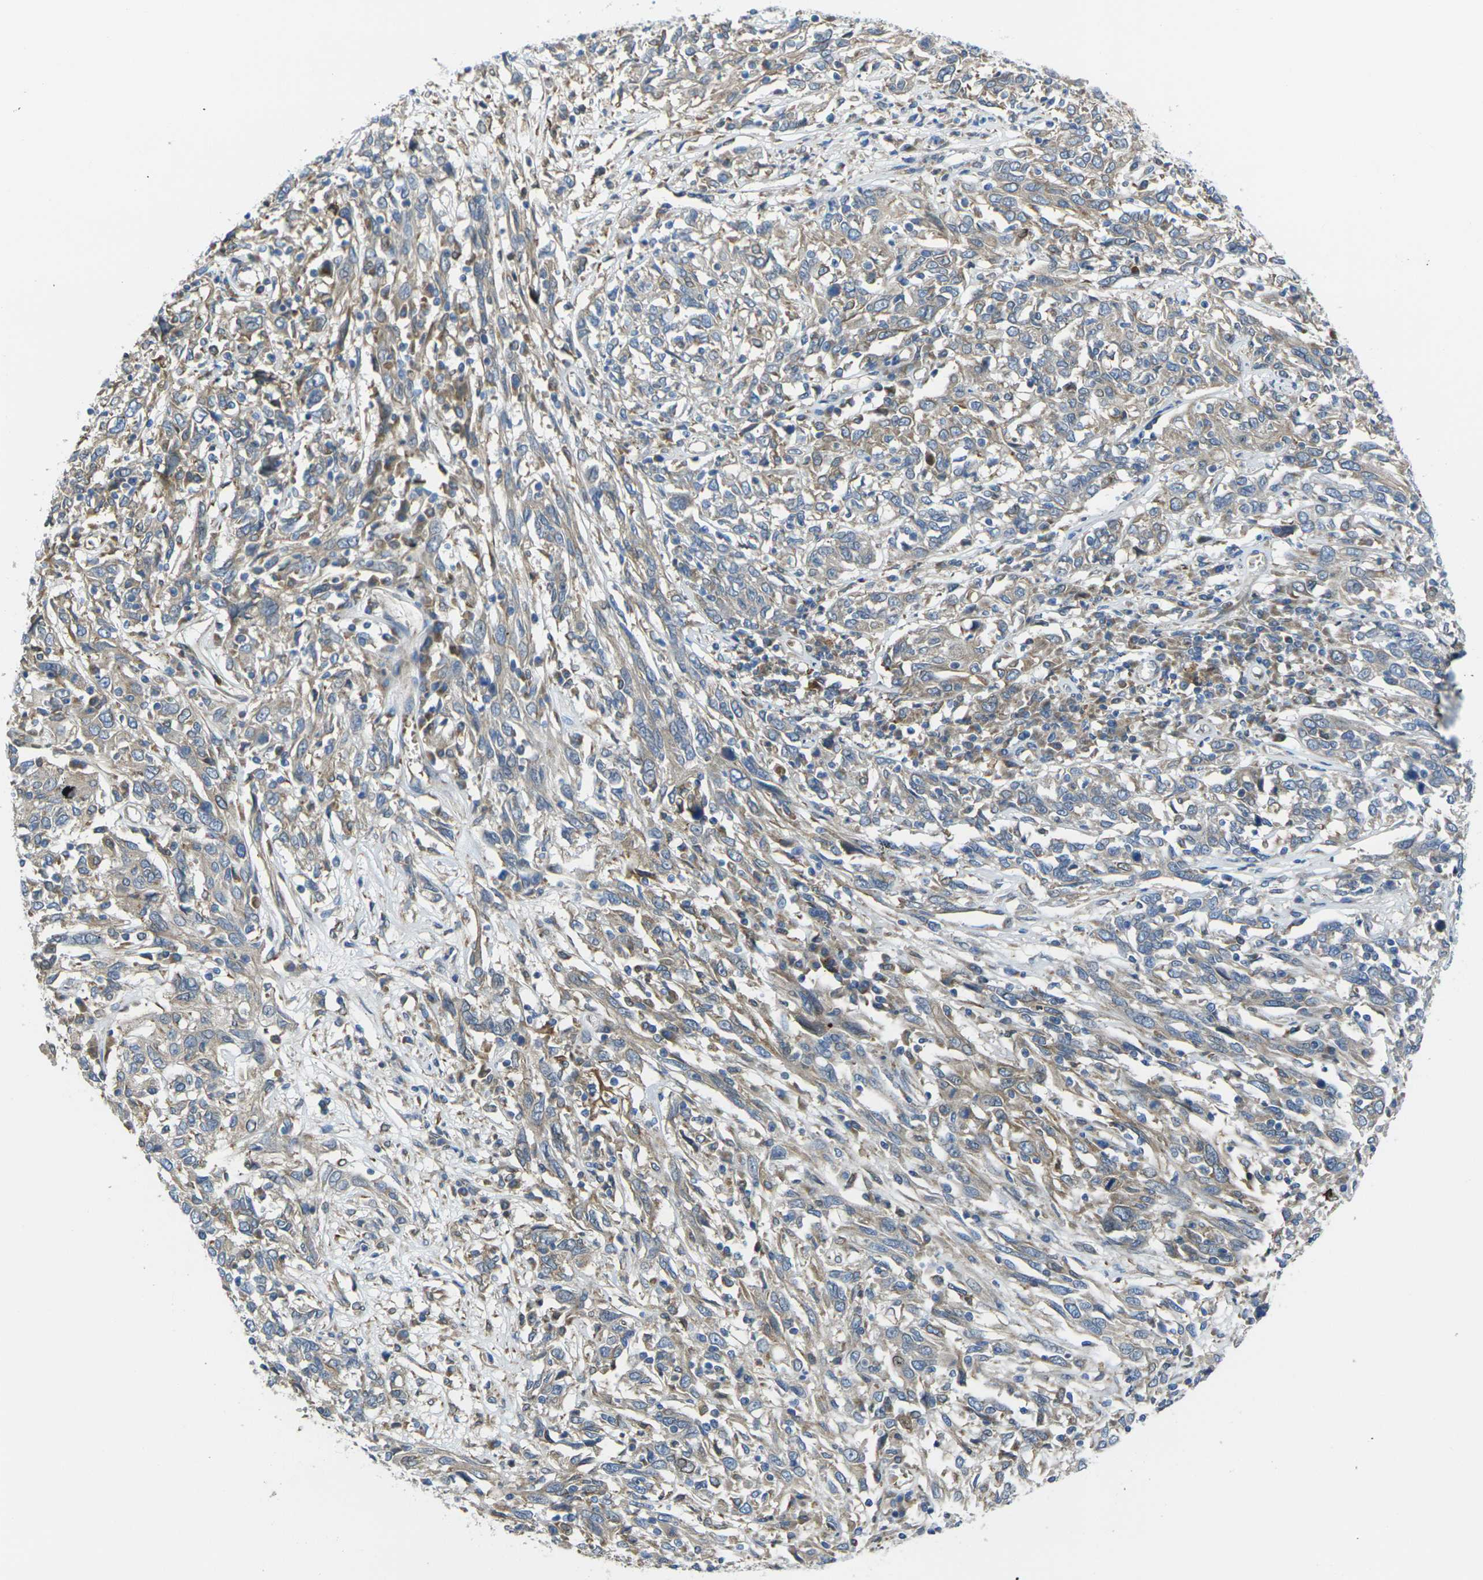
{"staining": {"intensity": "weak", "quantity": "<25%", "location": "cytoplasmic/membranous"}, "tissue": "cervical cancer", "cell_type": "Tumor cells", "image_type": "cancer", "snomed": [{"axis": "morphology", "description": "Squamous cell carcinoma, NOS"}, {"axis": "topography", "description": "Cervix"}], "caption": "Tumor cells are negative for brown protein staining in cervical cancer (squamous cell carcinoma).", "gene": "FZD1", "patient": {"sex": "female", "age": 46}}